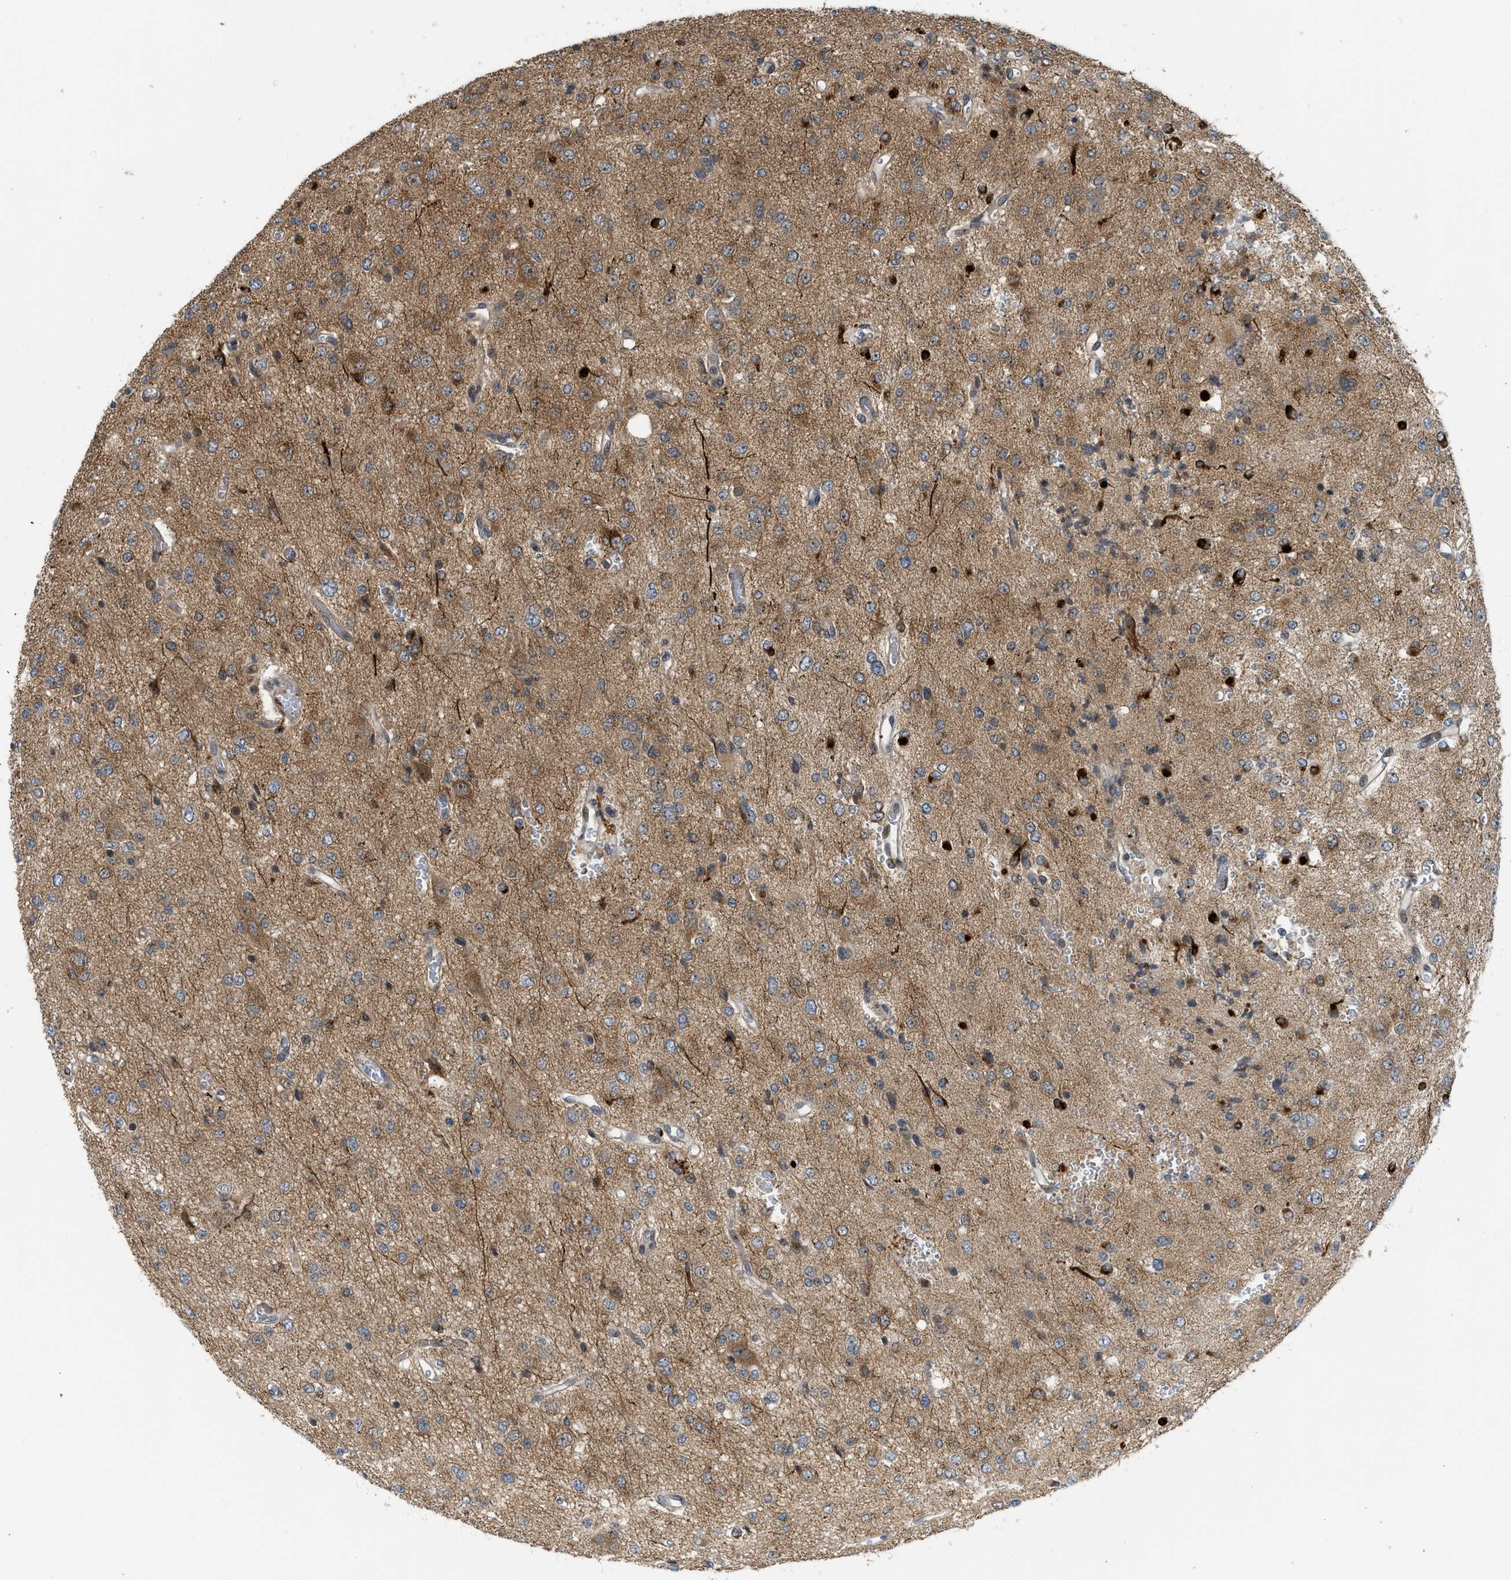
{"staining": {"intensity": "weak", "quantity": ">75%", "location": "cytoplasmic/membranous"}, "tissue": "glioma", "cell_type": "Tumor cells", "image_type": "cancer", "snomed": [{"axis": "morphology", "description": "Glioma, malignant, Low grade"}, {"axis": "topography", "description": "Brain"}], "caption": "Weak cytoplasmic/membranous protein expression is identified in about >75% of tumor cells in glioma. (Stains: DAB (3,3'-diaminobenzidine) in brown, nuclei in blue, Microscopy: brightfield microscopy at high magnification).", "gene": "DNAJC28", "patient": {"sex": "male", "age": 38}}